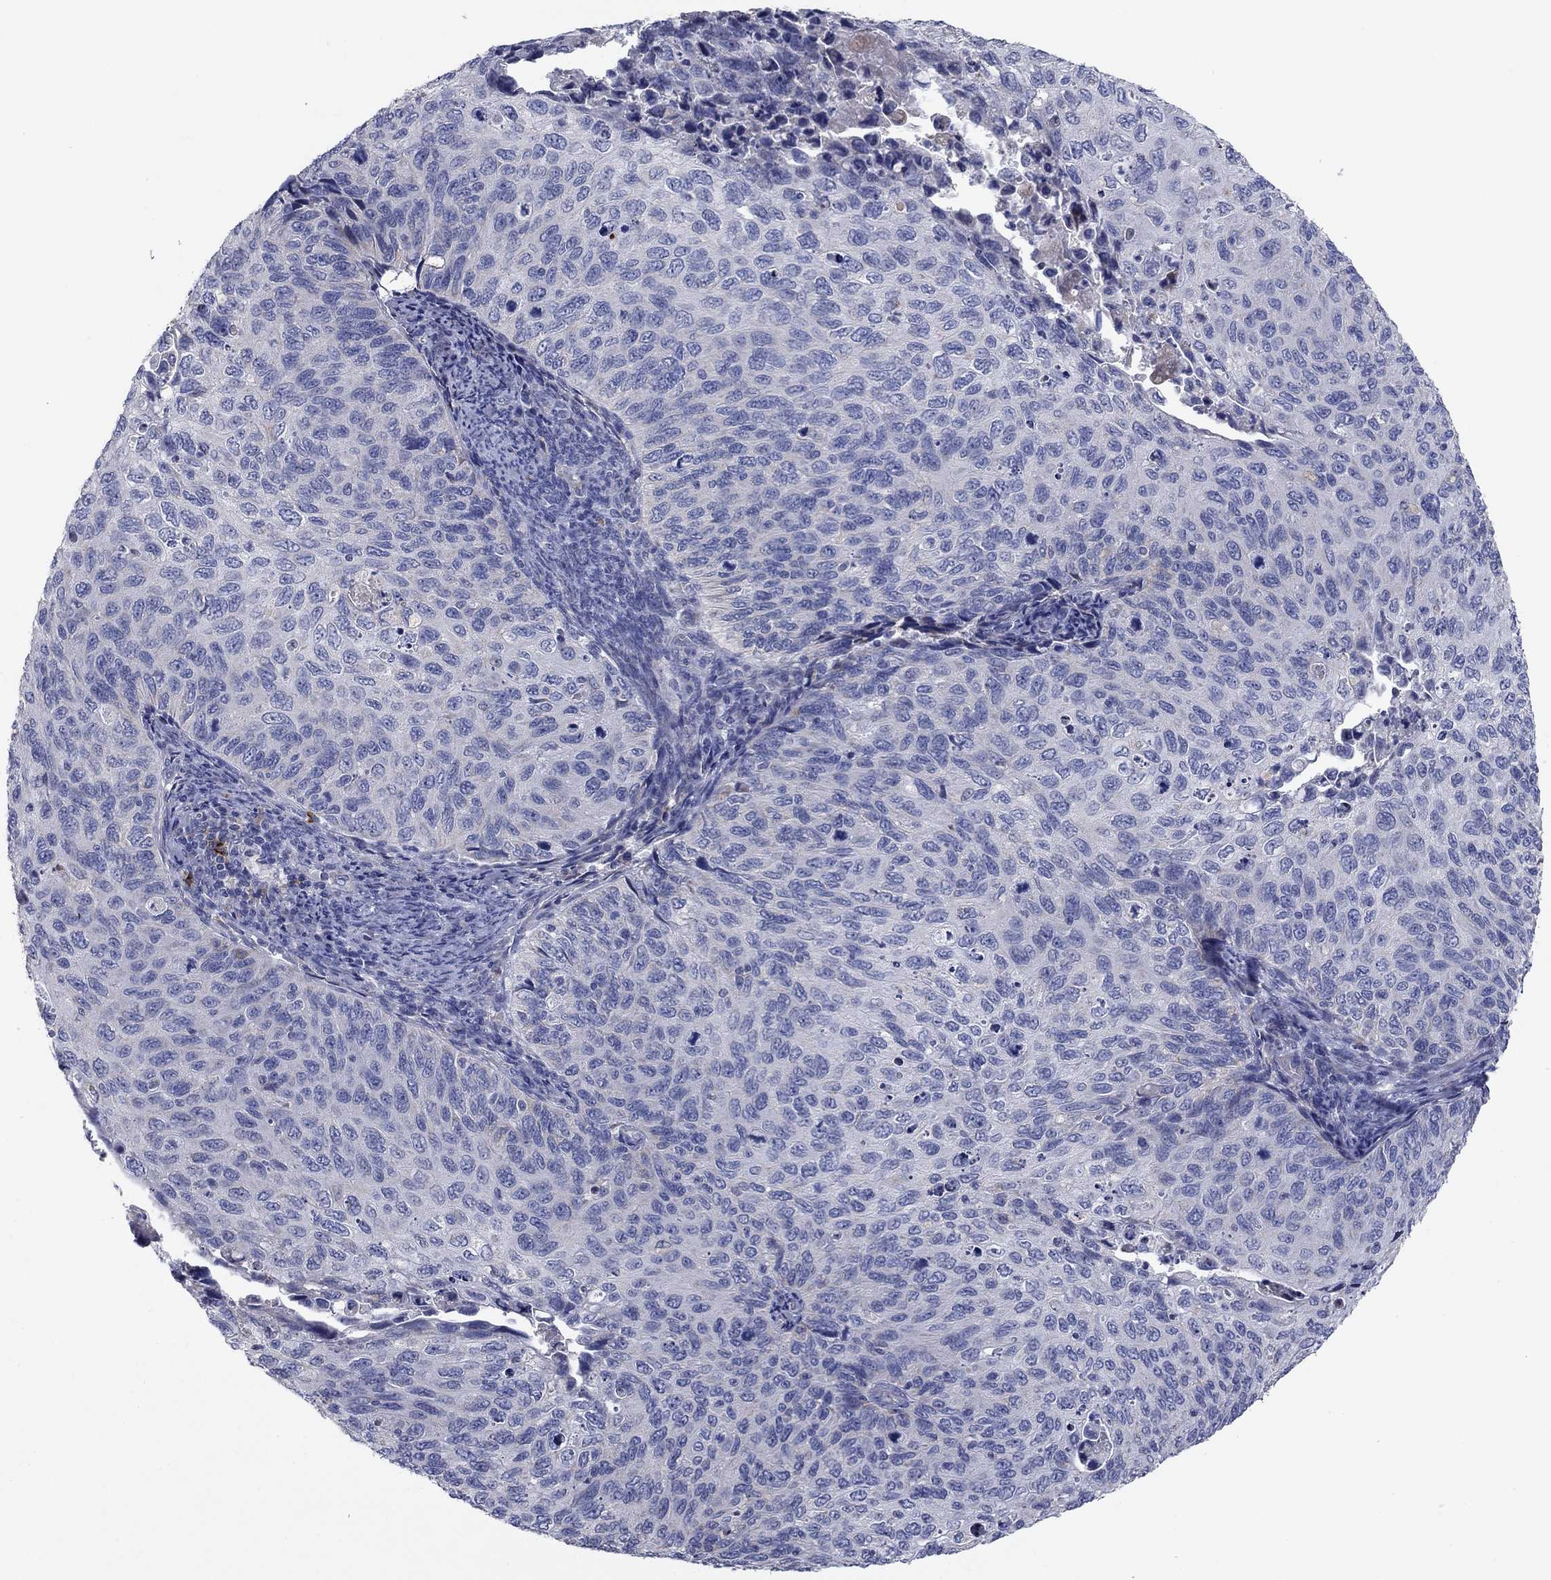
{"staining": {"intensity": "negative", "quantity": "none", "location": "none"}, "tissue": "cervical cancer", "cell_type": "Tumor cells", "image_type": "cancer", "snomed": [{"axis": "morphology", "description": "Squamous cell carcinoma, NOS"}, {"axis": "topography", "description": "Cervix"}], "caption": "Tumor cells are negative for brown protein staining in cervical cancer (squamous cell carcinoma).", "gene": "PTGDS", "patient": {"sex": "female", "age": 70}}